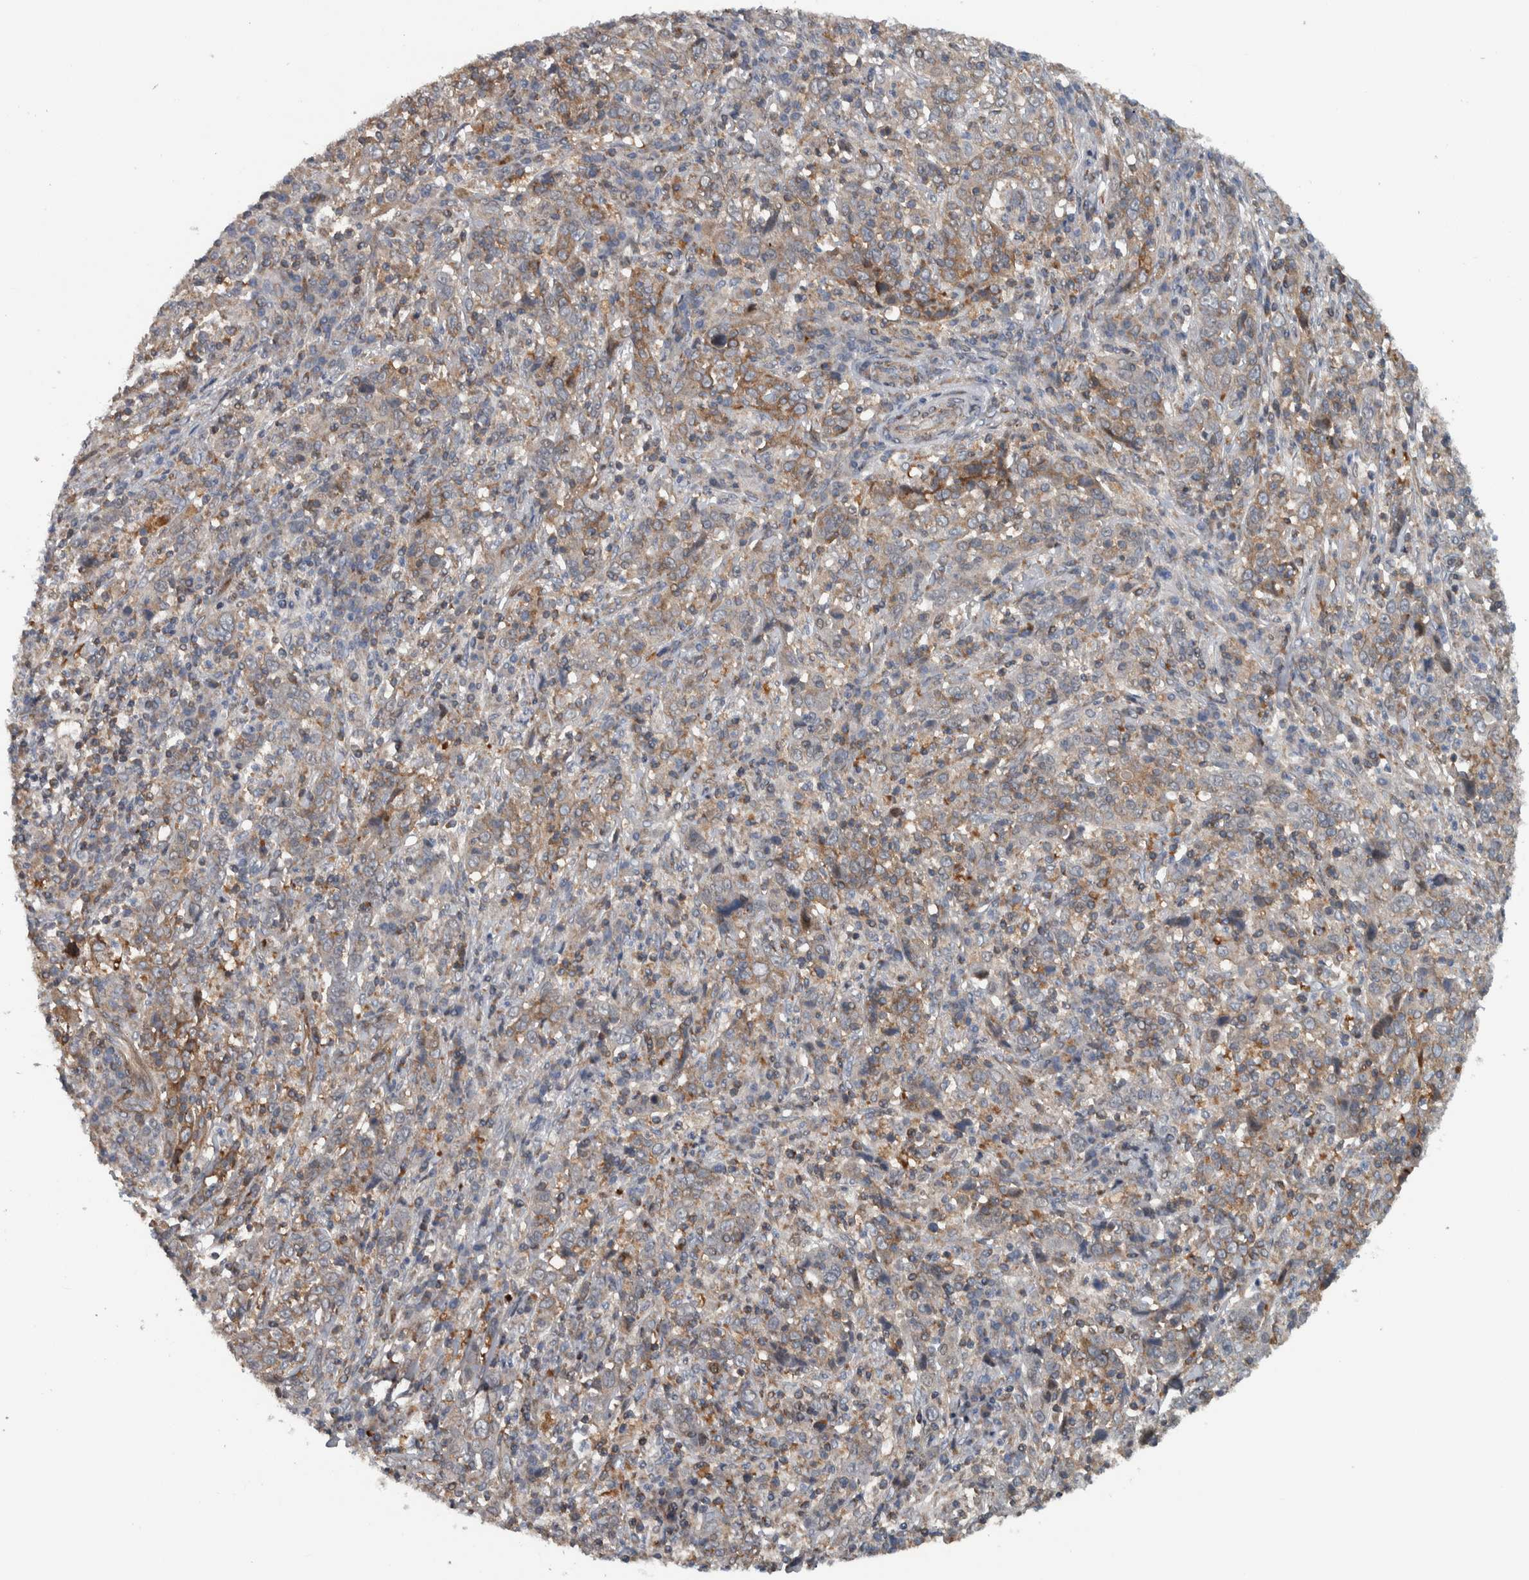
{"staining": {"intensity": "weak", "quantity": ">75%", "location": "cytoplasmic/membranous"}, "tissue": "cervical cancer", "cell_type": "Tumor cells", "image_type": "cancer", "snomed": [{"axis": "morphology", "description": "Squamous cell carcinoma, NOS"}, {"axis": "topography", "description": "Cervix"}], "caption": "About >75% of tumor cells in human squamous cell carcinoma (cervical) demonstrate weak cytoplasmic/membranous protein staining as visualized by brown immunohistochemical staining.", "gene": "BAIAP2L1", "patient": {"sex": "female", "age": 46}}